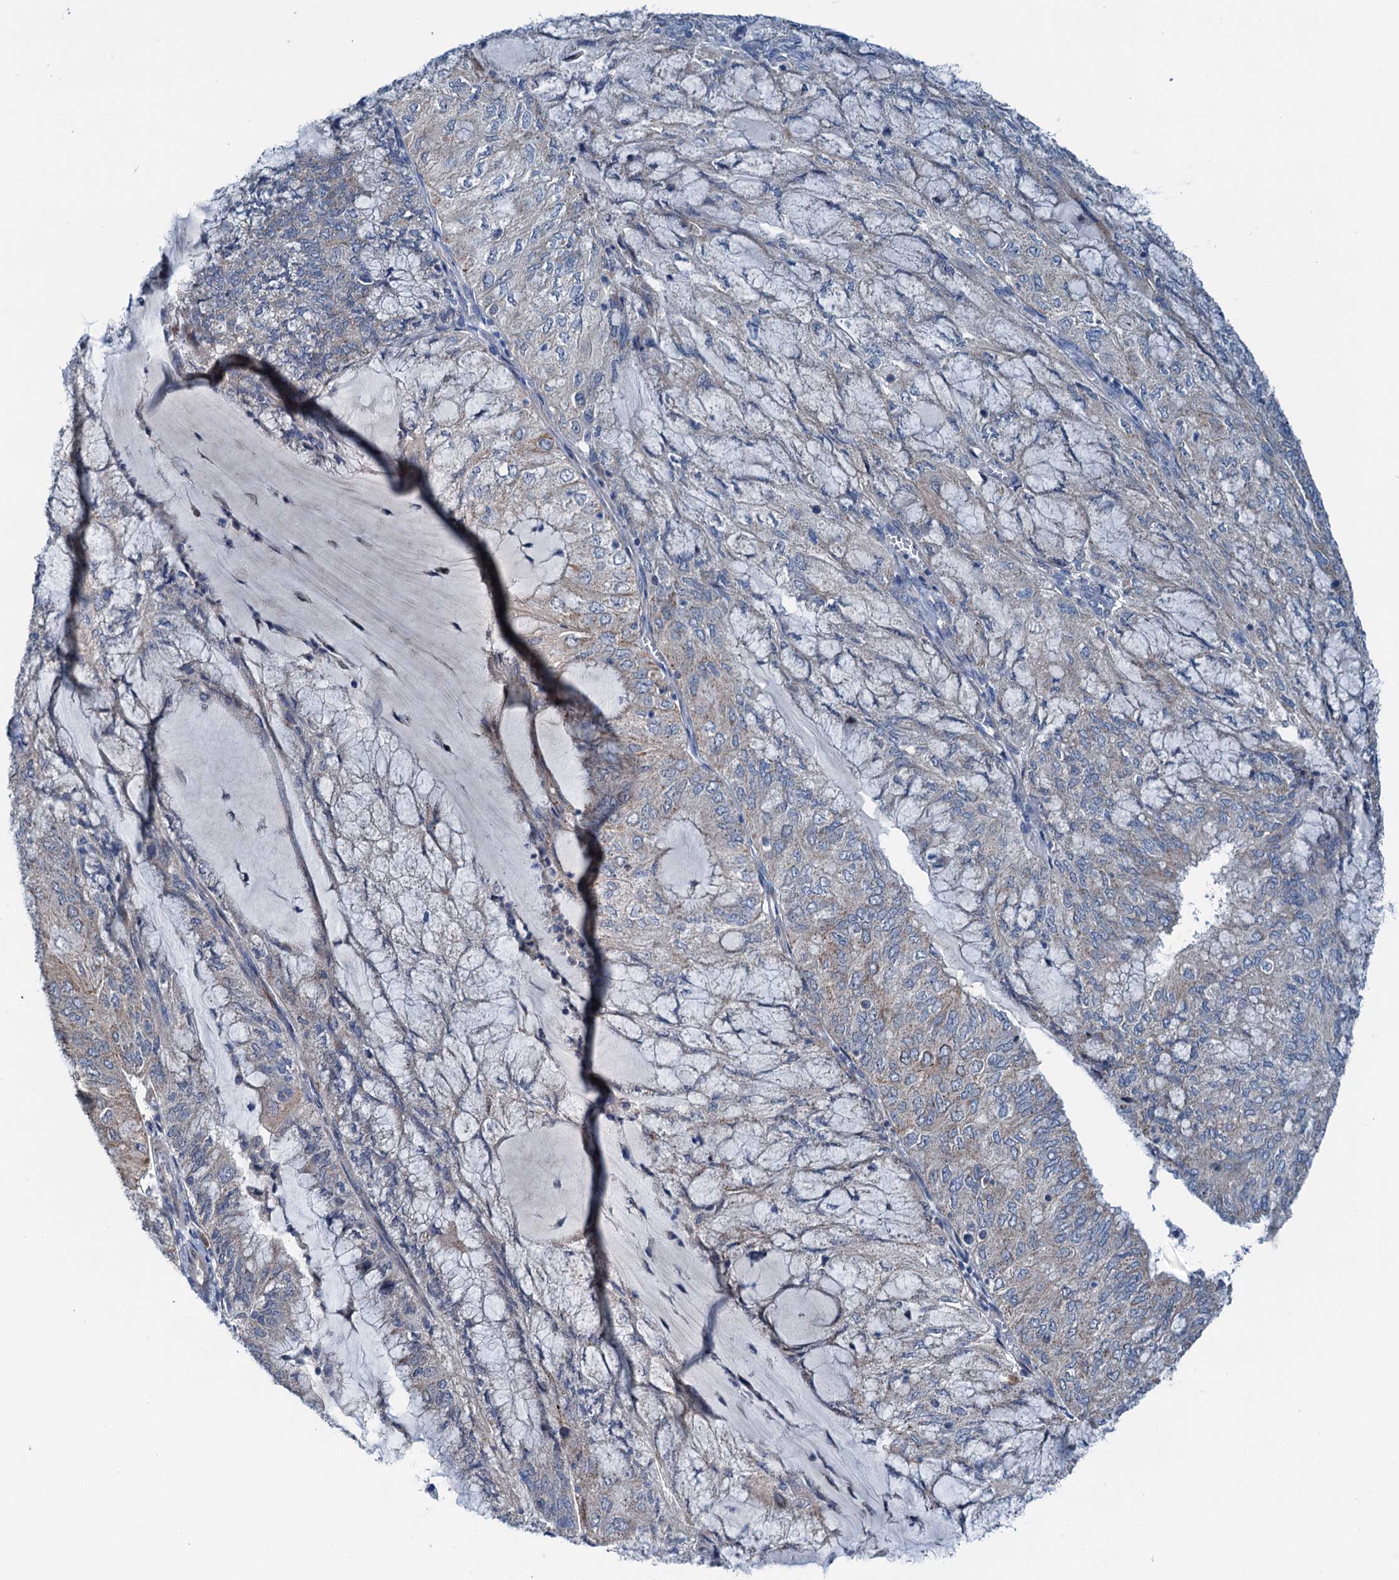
{"staining": {"intensity": "moderate", "quantity": "<25%", "location": "cytoplasmic/membranous"}, "tissue": "endometrial cancer", "cell_type": "Tumor cells", "image_type": "cancer", "snomed": [{"axis": "morphology", "description": "Adenocarcinoma, NOS"}, {"axis": "topography", "description": "Endometrium"}], "caption": "Endometrial cancer stained for a protein demonstrates moderate cytoplasmic/membranous positivity in tumor cells. The staining was performed using DAB (3,3'-diaminobenzidine) to visualize the protein expression in brown, while the nuclei were stained in blue with hematoxylin (Magnification: 20x).", "gene": "ELAC1", "patient": {"sex": "female", "age": 81}}